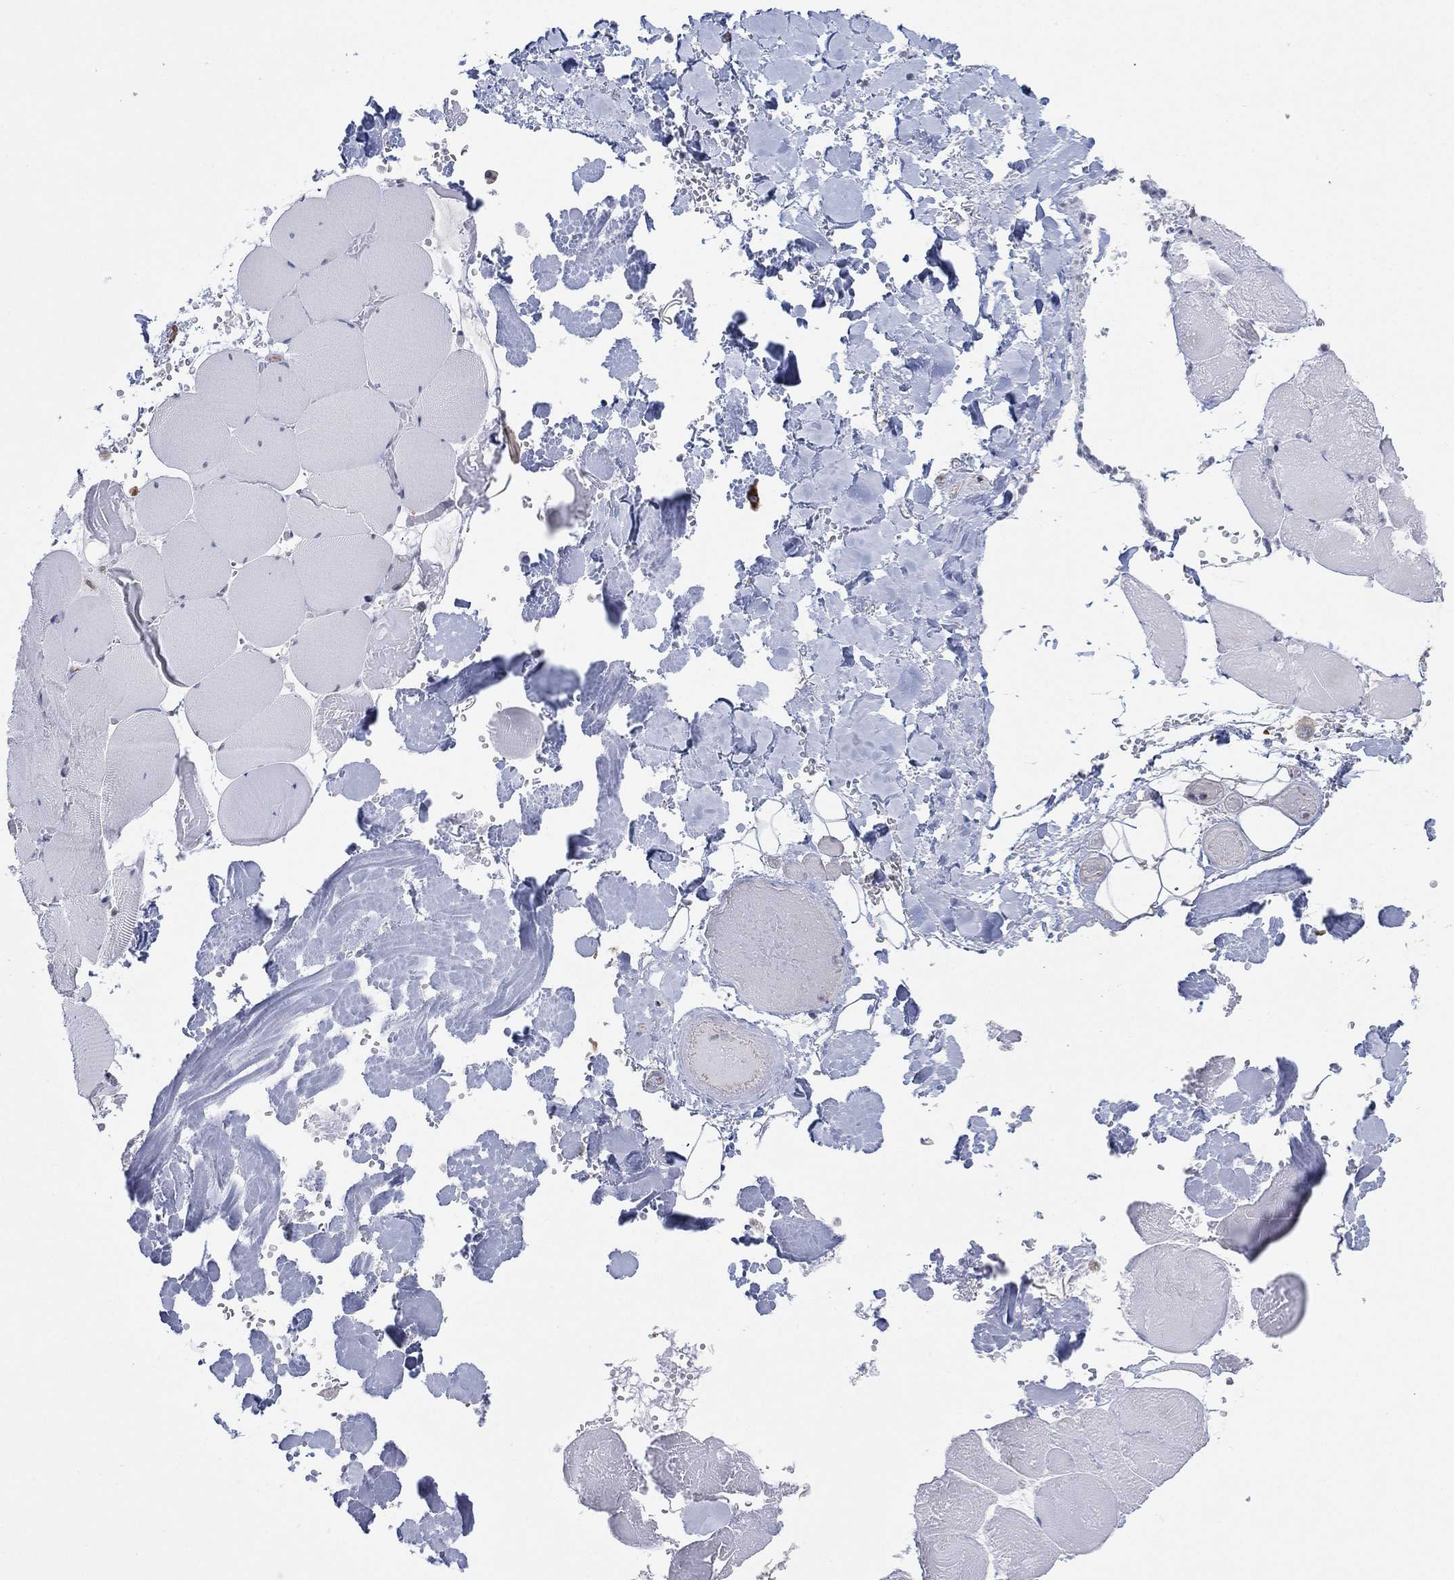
{"staining": {"intensity": "negative", "quantity": "none", "location": "none"}, "tissue": "skeletal muscle", "cell_type": "Myocytes", "image_type": "normal", "snomed": [{"axis": "morphology", "description": "Normal tissue, NOS"}, {"axis": "morphology", "description": "Malignant melanoma, Metastatic site"}, {"axis": "topography", "description": "Skeletal muscle"}], "caption": "This is an IHC micrograph of normal skeletal muscle. There is no expression in myocytes.", "gene": "INA", "patient": {"sex": "male", "age": 50}}